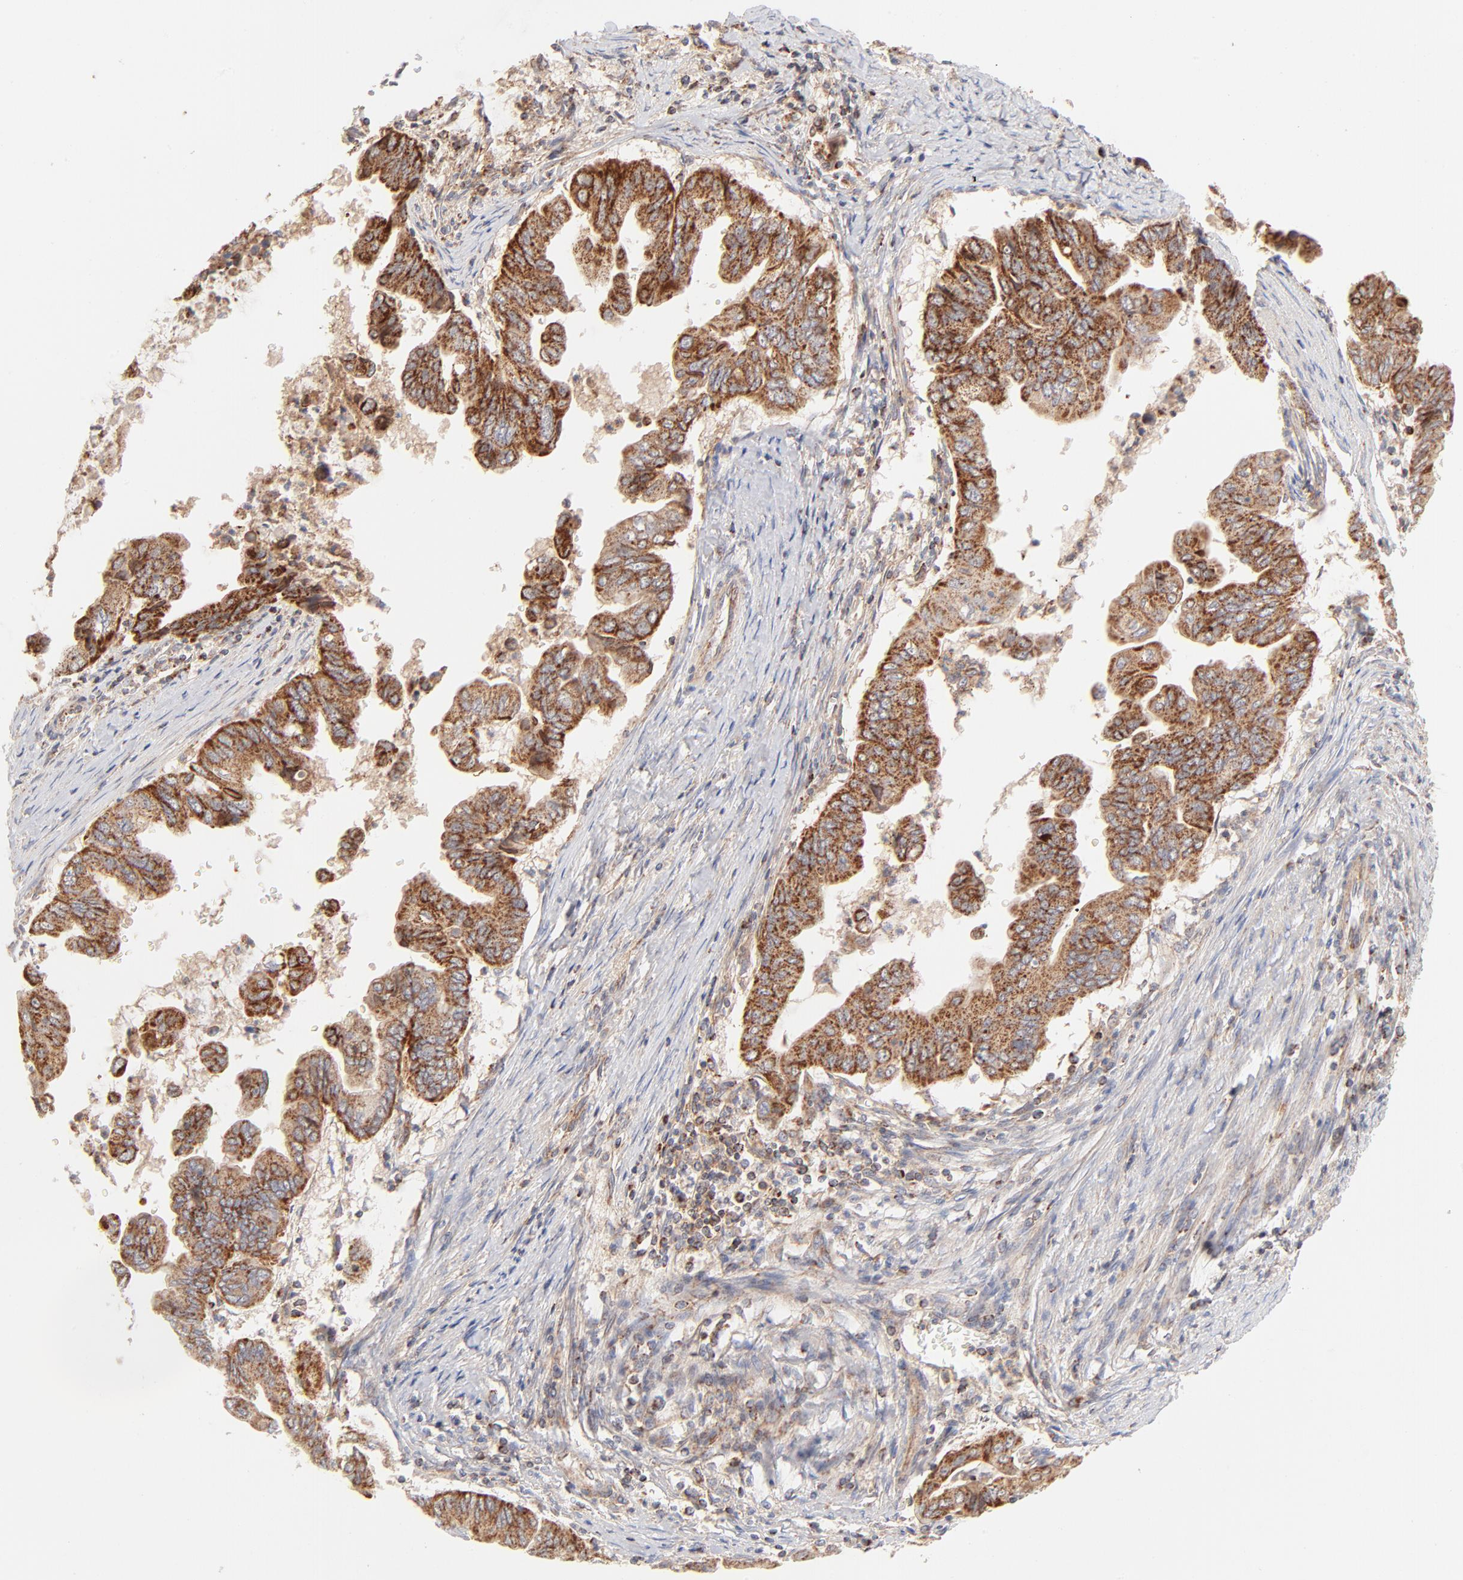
{"staining": {"intensity": "strong", "quantity": ">75%", "location": "cytoplasmic/membranous"}, "tissue": "stomach cancer", "cell_type": "Tumor cells", "image_type": "cancer", "snomed": [{"axis": "morphology", "description": "Adenocarcinoma, NOS"}, {"axis": "topography", "description": "Stomach, upper"}], "caption": "Stomach cancer stained for a protein demonstrates strong cytoplasmic/membranous positivity in tumor cells. (brown staining indicates protein expression, while blue staining denotes nuclei).", "gene": "CSPG4", "patient": {"sex": "male", "age": 80}}